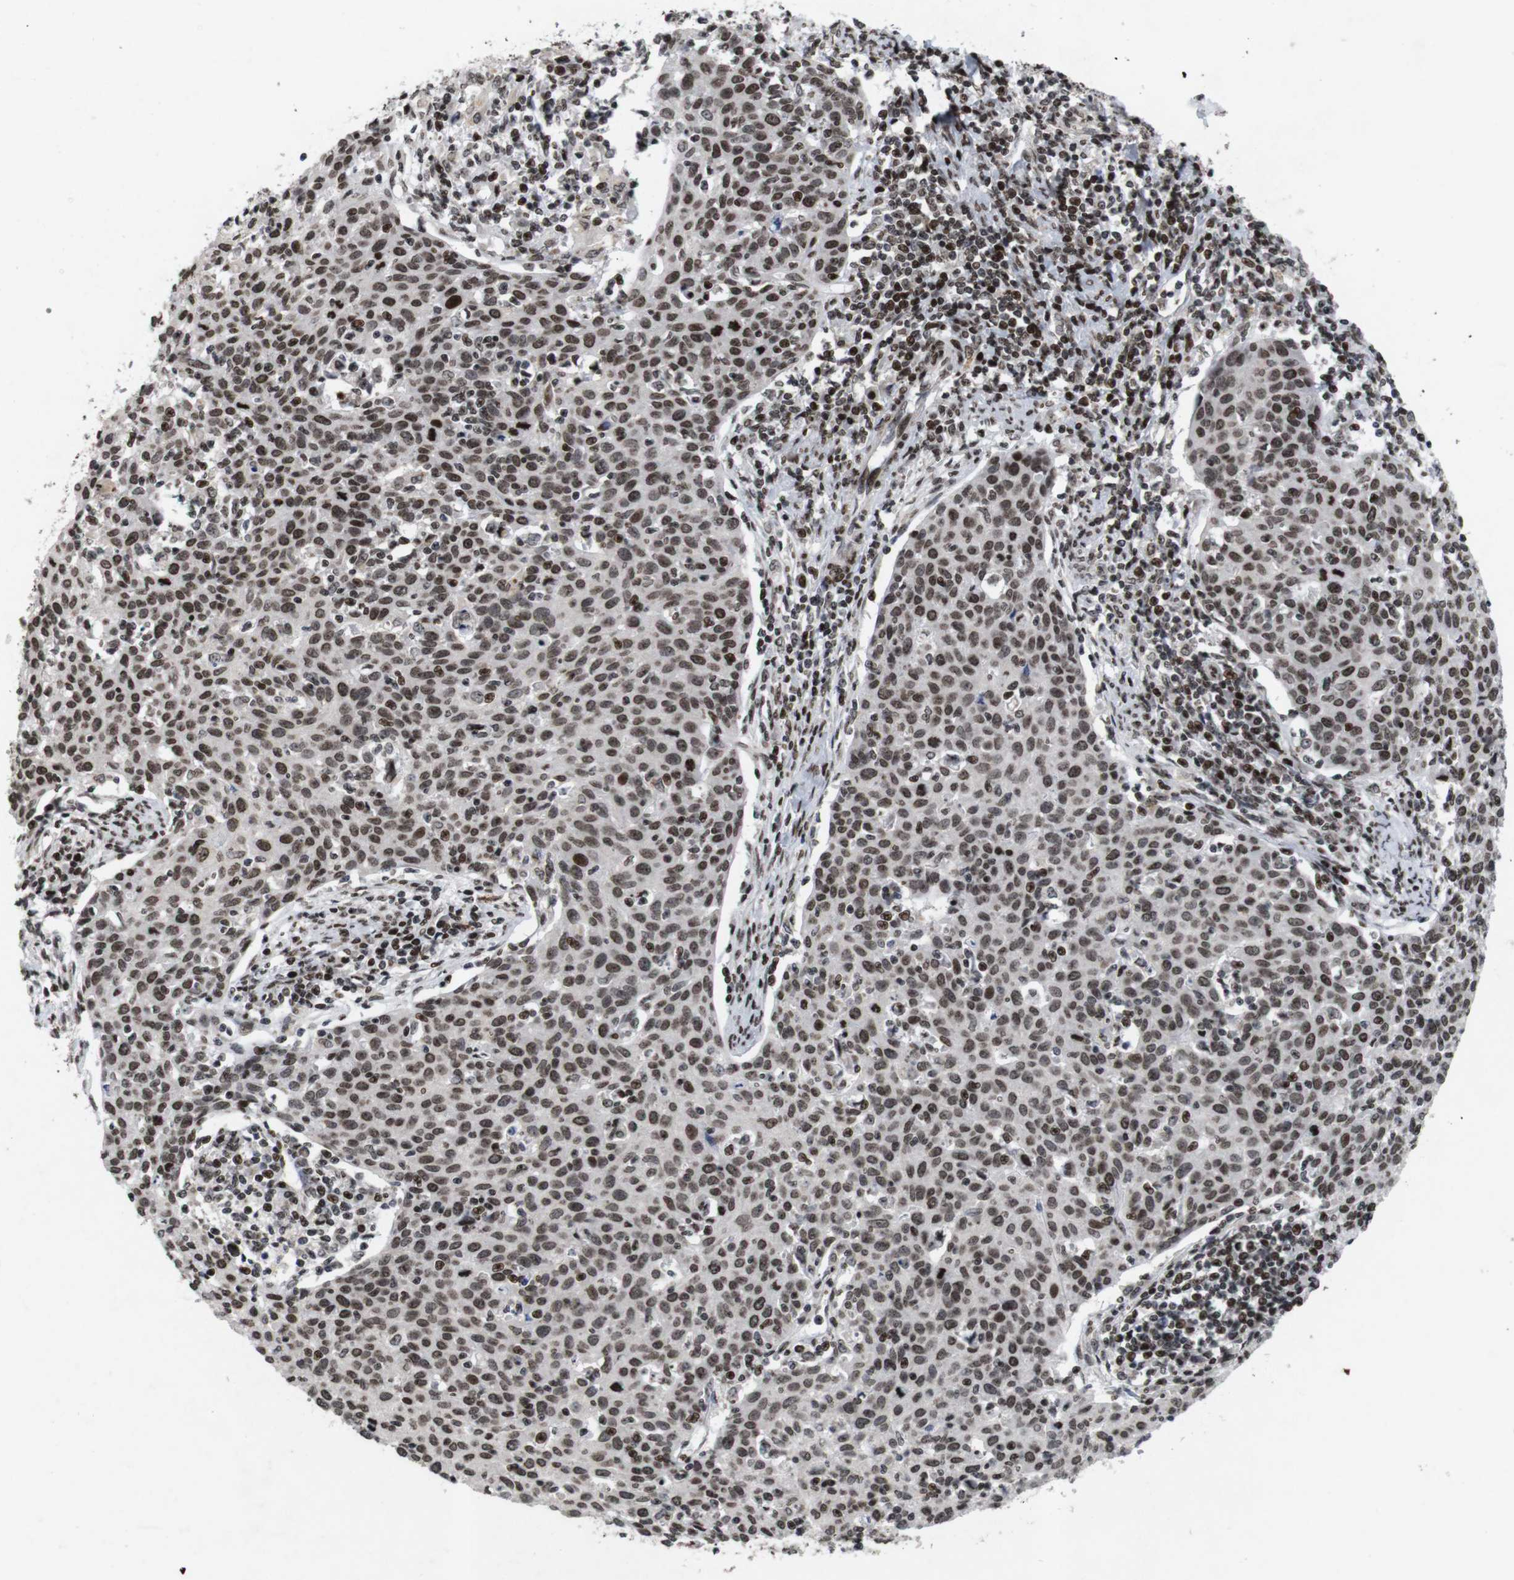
{"staining": {"intensity": "moderate", "quantity": ">75%", "location": "nuclear"}, "tissue": "cervical cancer", "cell_type": "Tumor cells", "image_type": "cancer", "snomed": [{"axis": "morphology", "description": "Squamous cell carcinoma, NOS"}, {"axis": "topography", "description": "Cervix"}], "caption": "Squamous cell carcinoma (cervical) stained with a protein marker exhibits moderate staining in tumor cells.", "gene": "MAGEH1", "patient": {"sex": "female", "age": 38}}